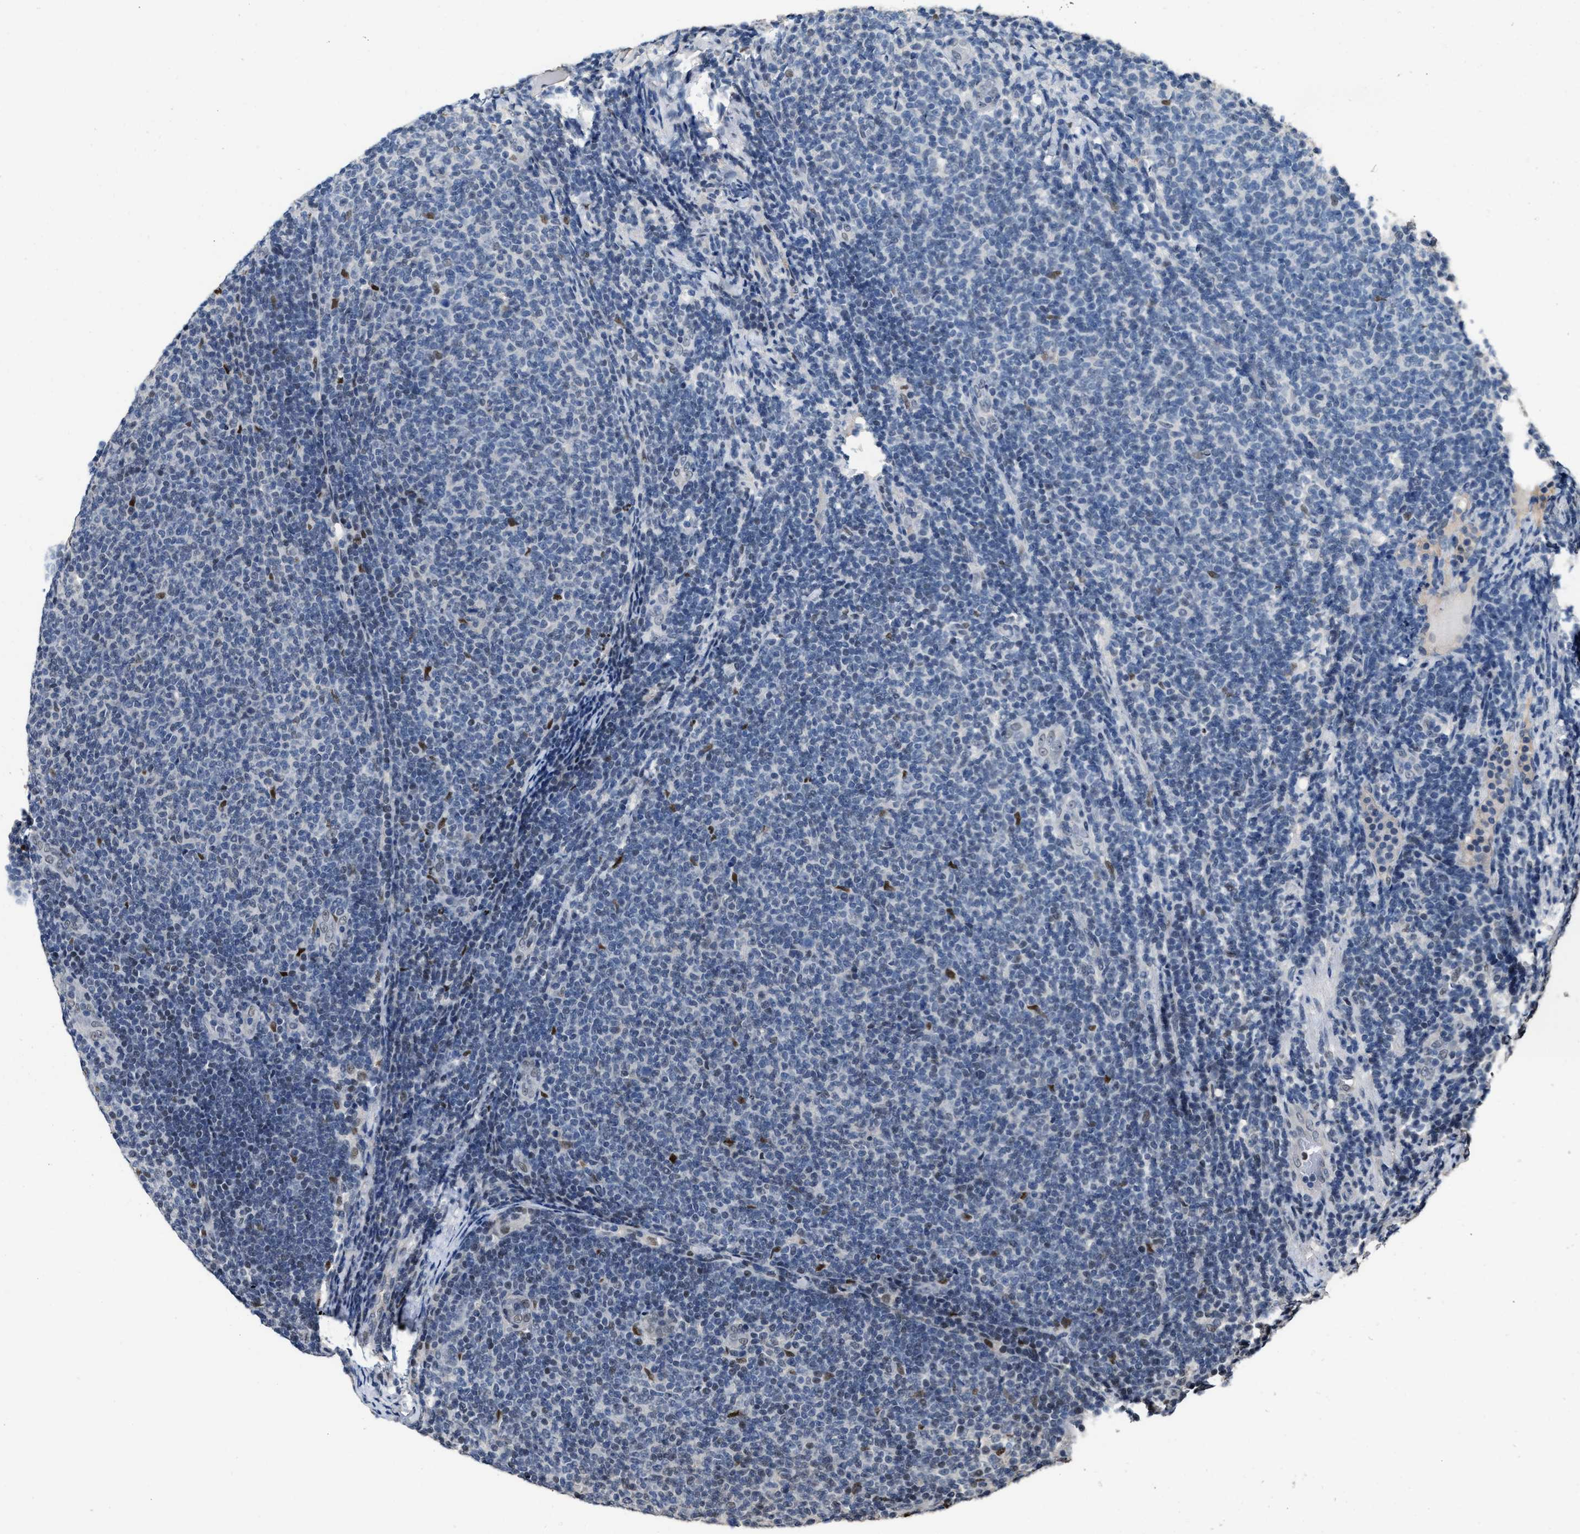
{"staining": {"intensity": "weak", "quantity": "<25%", "location": "nuclear"}, "tissue": "lymphoma", "cell_type": "Tumor cells", "image_type": "cancer", "snomed": [{"axis": "morphology", "description": "Malignant lymphoma, non-Hodgkin's type, Low grade"}, {"axis": "topography", "description": "Lymph node"}], "caption": "Immunohistochemistry photomicrograph of neoplastic tissue: human lymphoma stained with DAB exhibits no significant protein staining in tumor cells.", "gene": "ZNF20", "patient": {"sex": "male", "age": 66}}